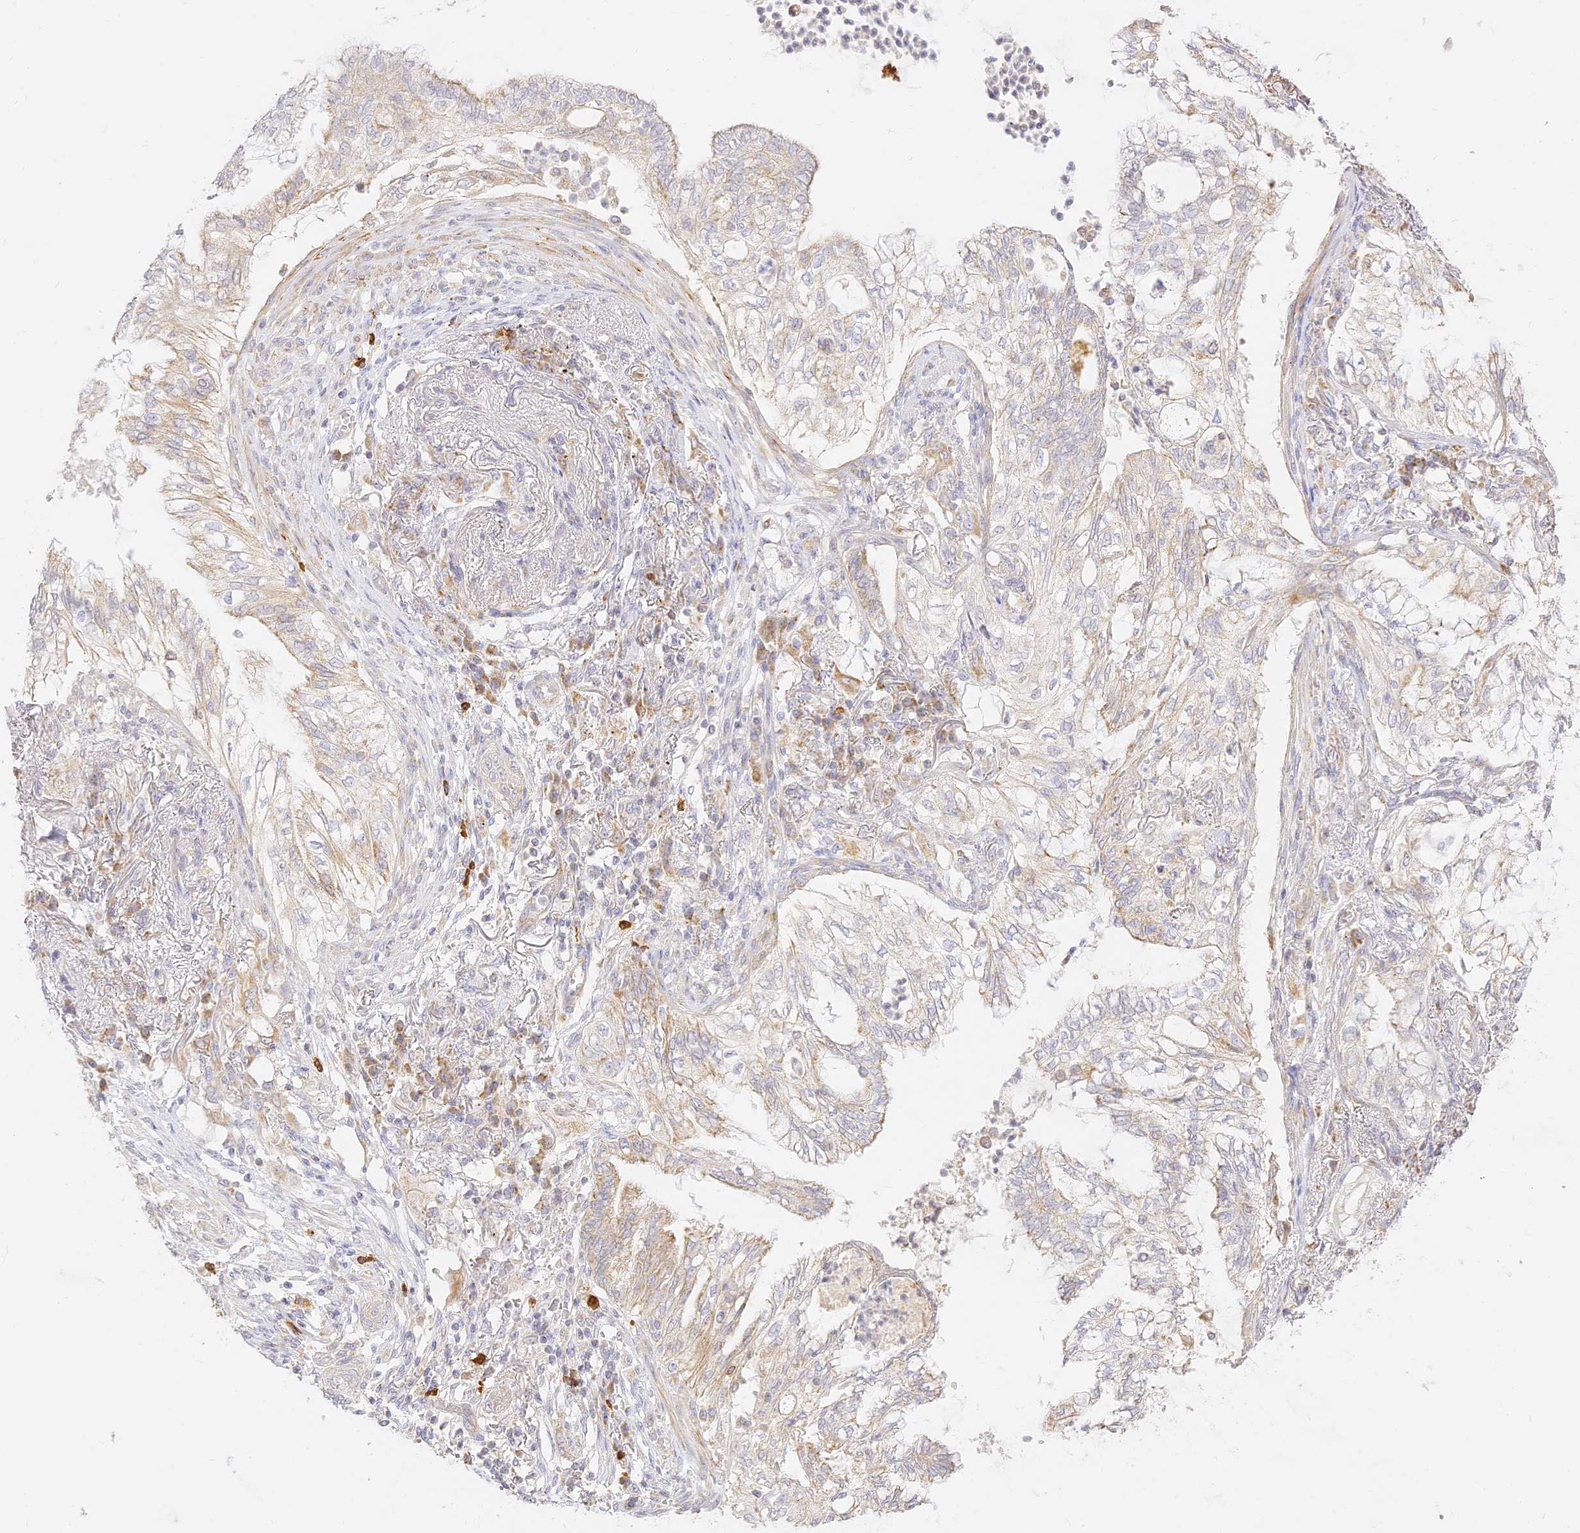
{"staining": {"intensity": "weak", "quantity": "<25%", "location": "cytoplasmic/membranous"}, "tissue": "lung cancer", "cell_type": "Tumor cells", "image_type": "cancer", "snomed": [{"axis": "morphology", "description": "Adenocarcinoma, NOS"}, {"axis": "topography", "description": "Lung"}], "caption": "High magnification brightfield microscopy of lung adenocarcinoma stained with DAB (3,3'-diaminobenzidine) (brown) and counterstained with hematoxylin (blue): tumor cells show no significant positivity.", "gene": "LRRC15", "patient": {"sex": "female", "age": 70}}